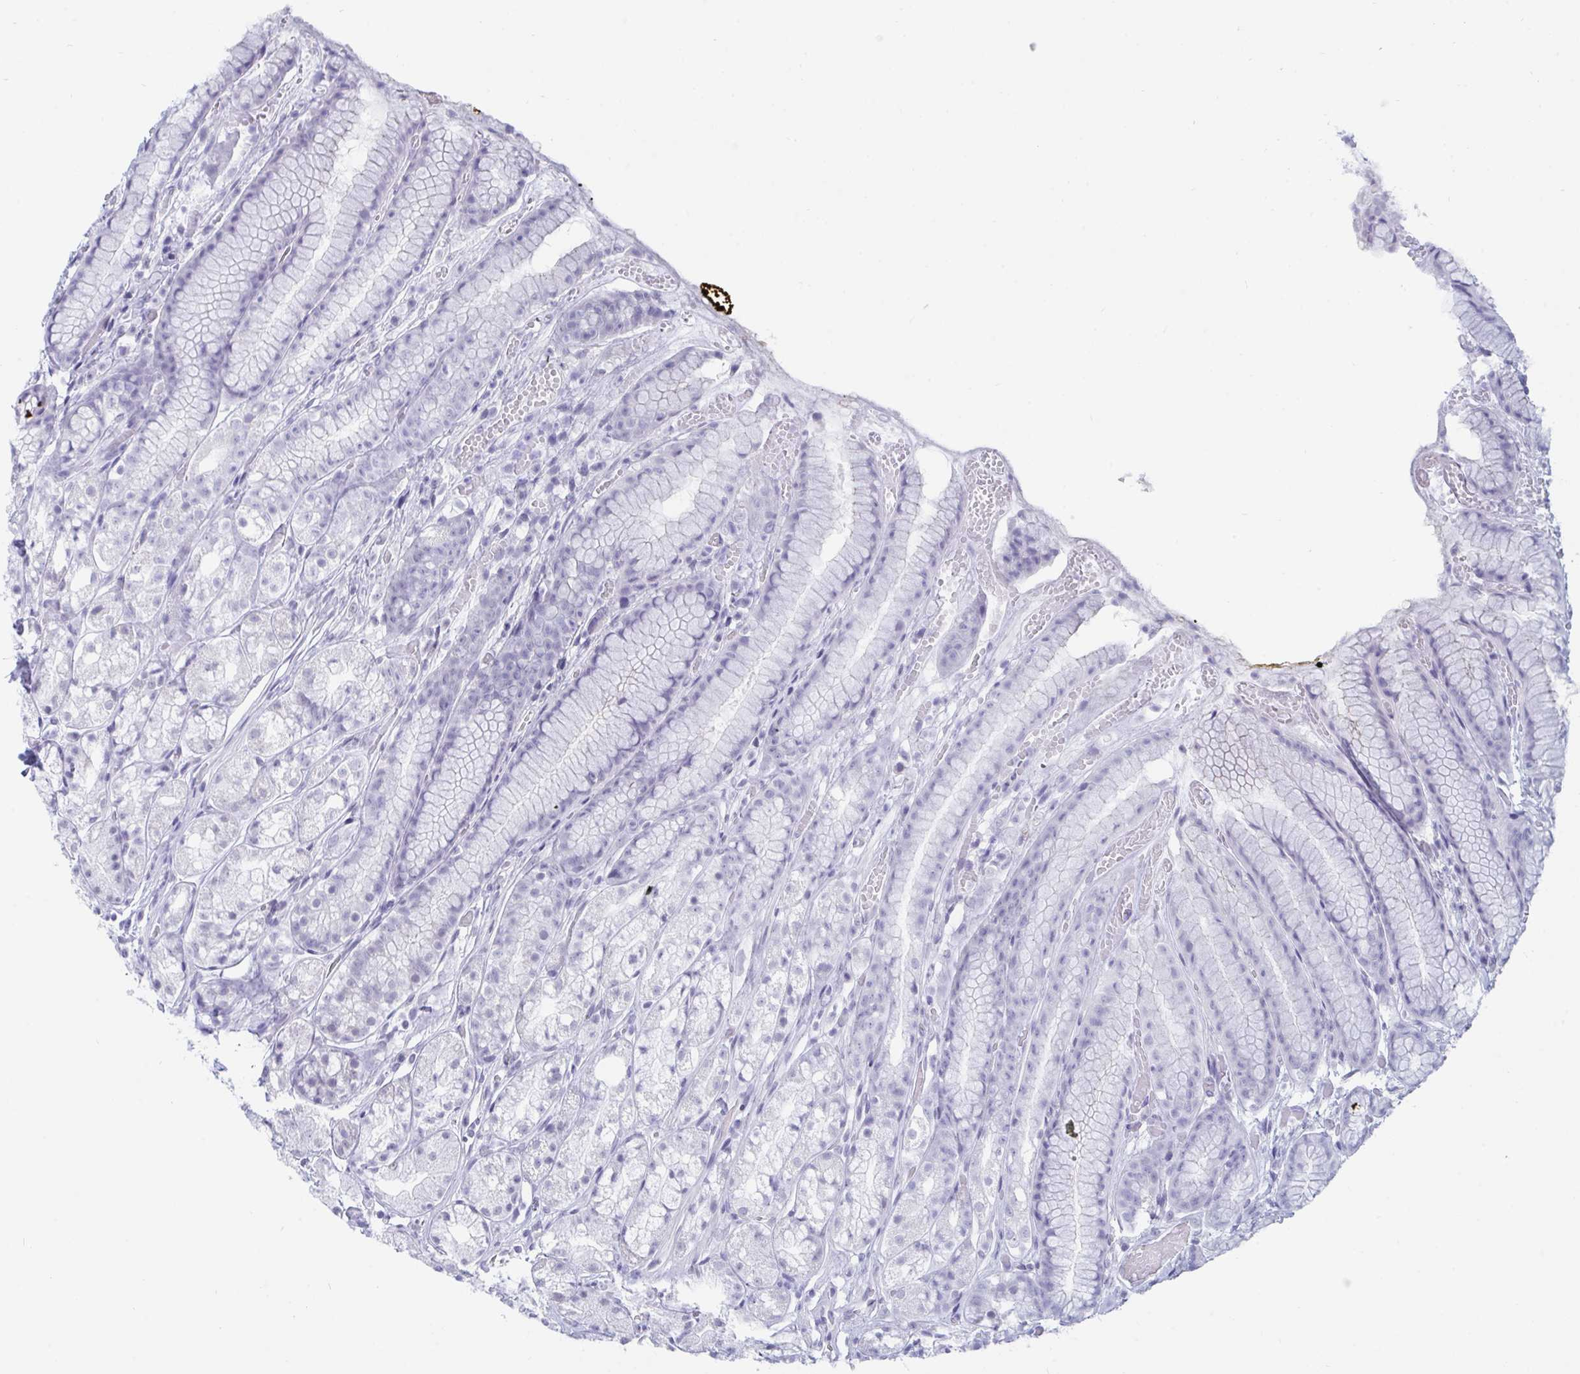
{"staining": {"intensity": "negative", "quantity": "none", "location": "none"}, "tissue": "stomach", "cell_type": "Glandular cells", "image_type": "normal", "snomed": [{"axis": "morphology", "description": "Normal tissue, NOS"}, {"axis": "topography", "description": "Smooth muscle"}, {"axis": "topography", "description": "Stomach"}], "caption": "The image reveals no staining of glandular cells in unremarkable stomach. Nuclei are stained in blue.", "gene": "CDX4", "patient": {"sex": "male", "age": 70}}